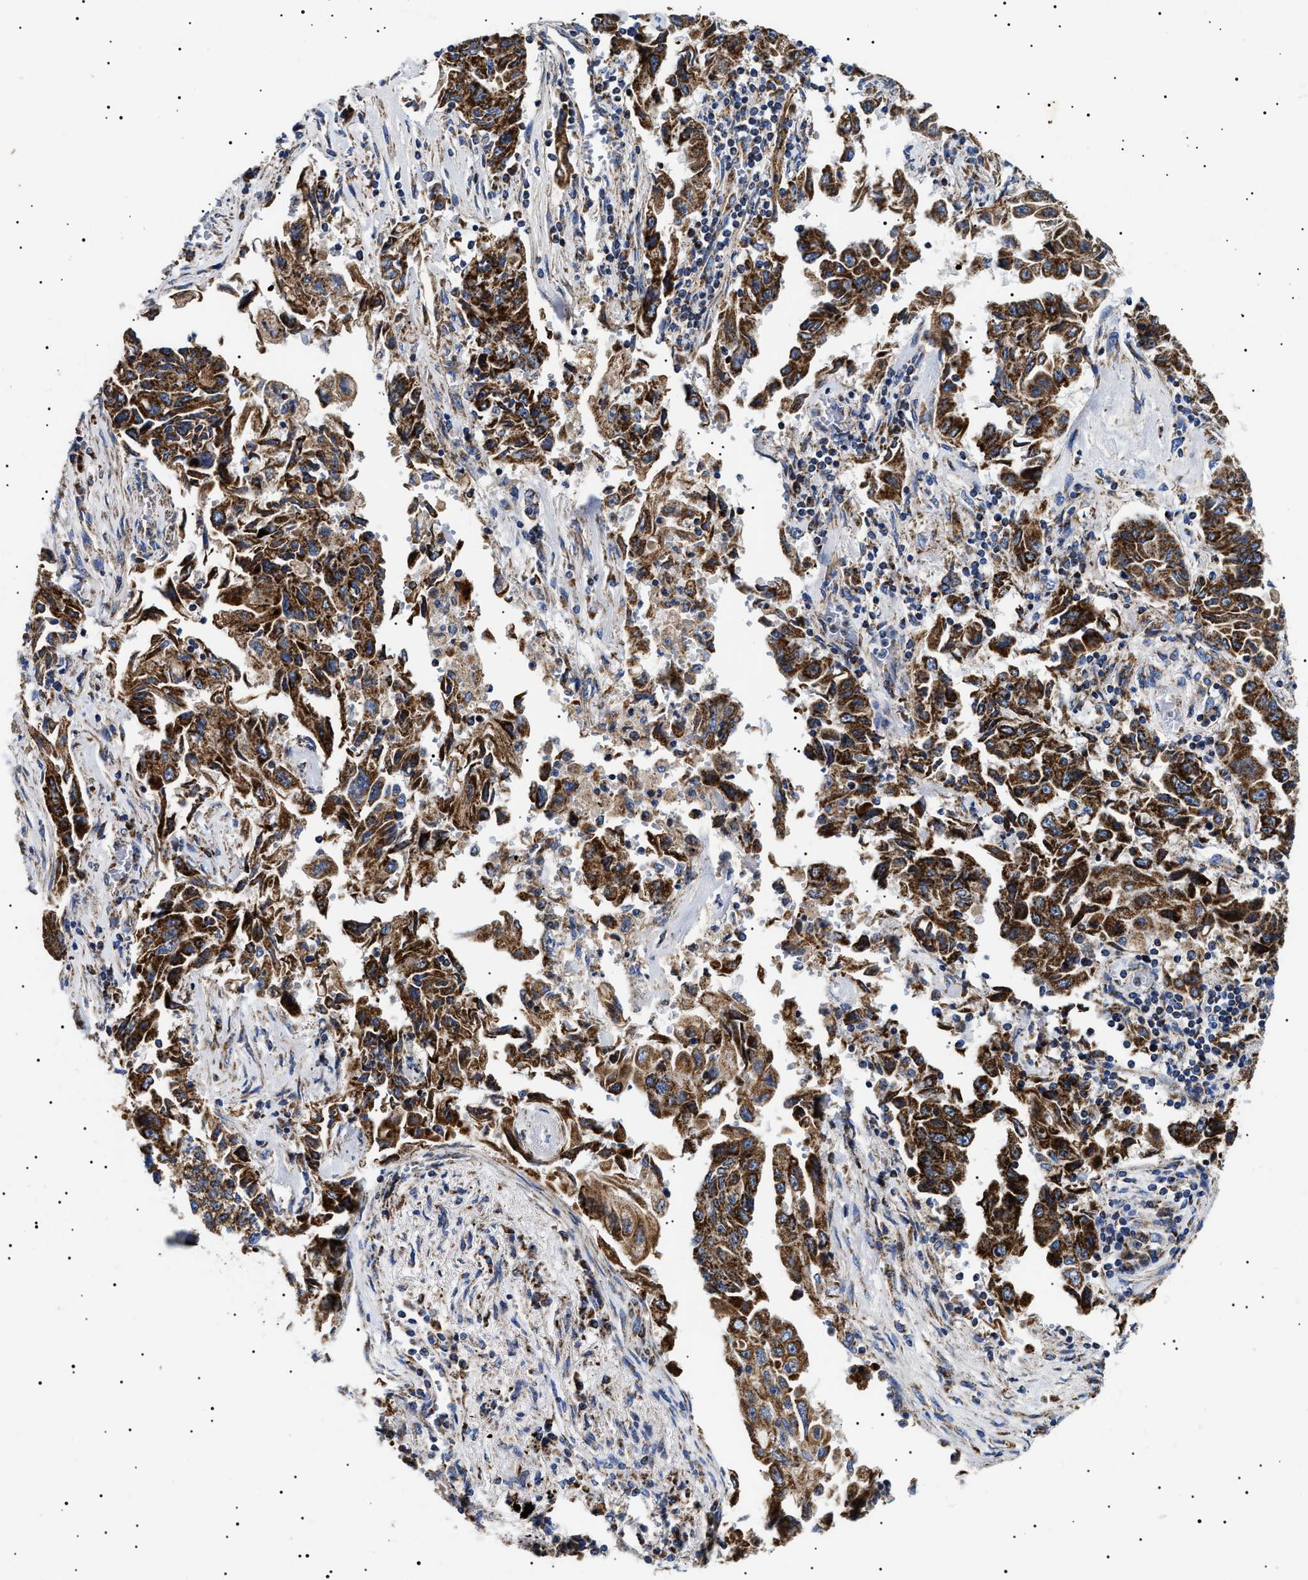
{"staining": {"intensity": "strong", "quantity": ">75%", "location": "cytoplasmic/membranous"}, "tissue": "lung cancer", "cell_type": "Tumor cells", "image_type": "cancer", "snomed": [{"axis": "morphology", "description": "Adenocarcinoma, NOS"}, {"axis": "topography", "description": "Lung"}], "caption": "Lung cancer (adenocarcinoma) stained with a protein marker displays strong staining in tumor cells.", "gene": "CHRDL2", "patient": {"sex": "female", "age": 51}}